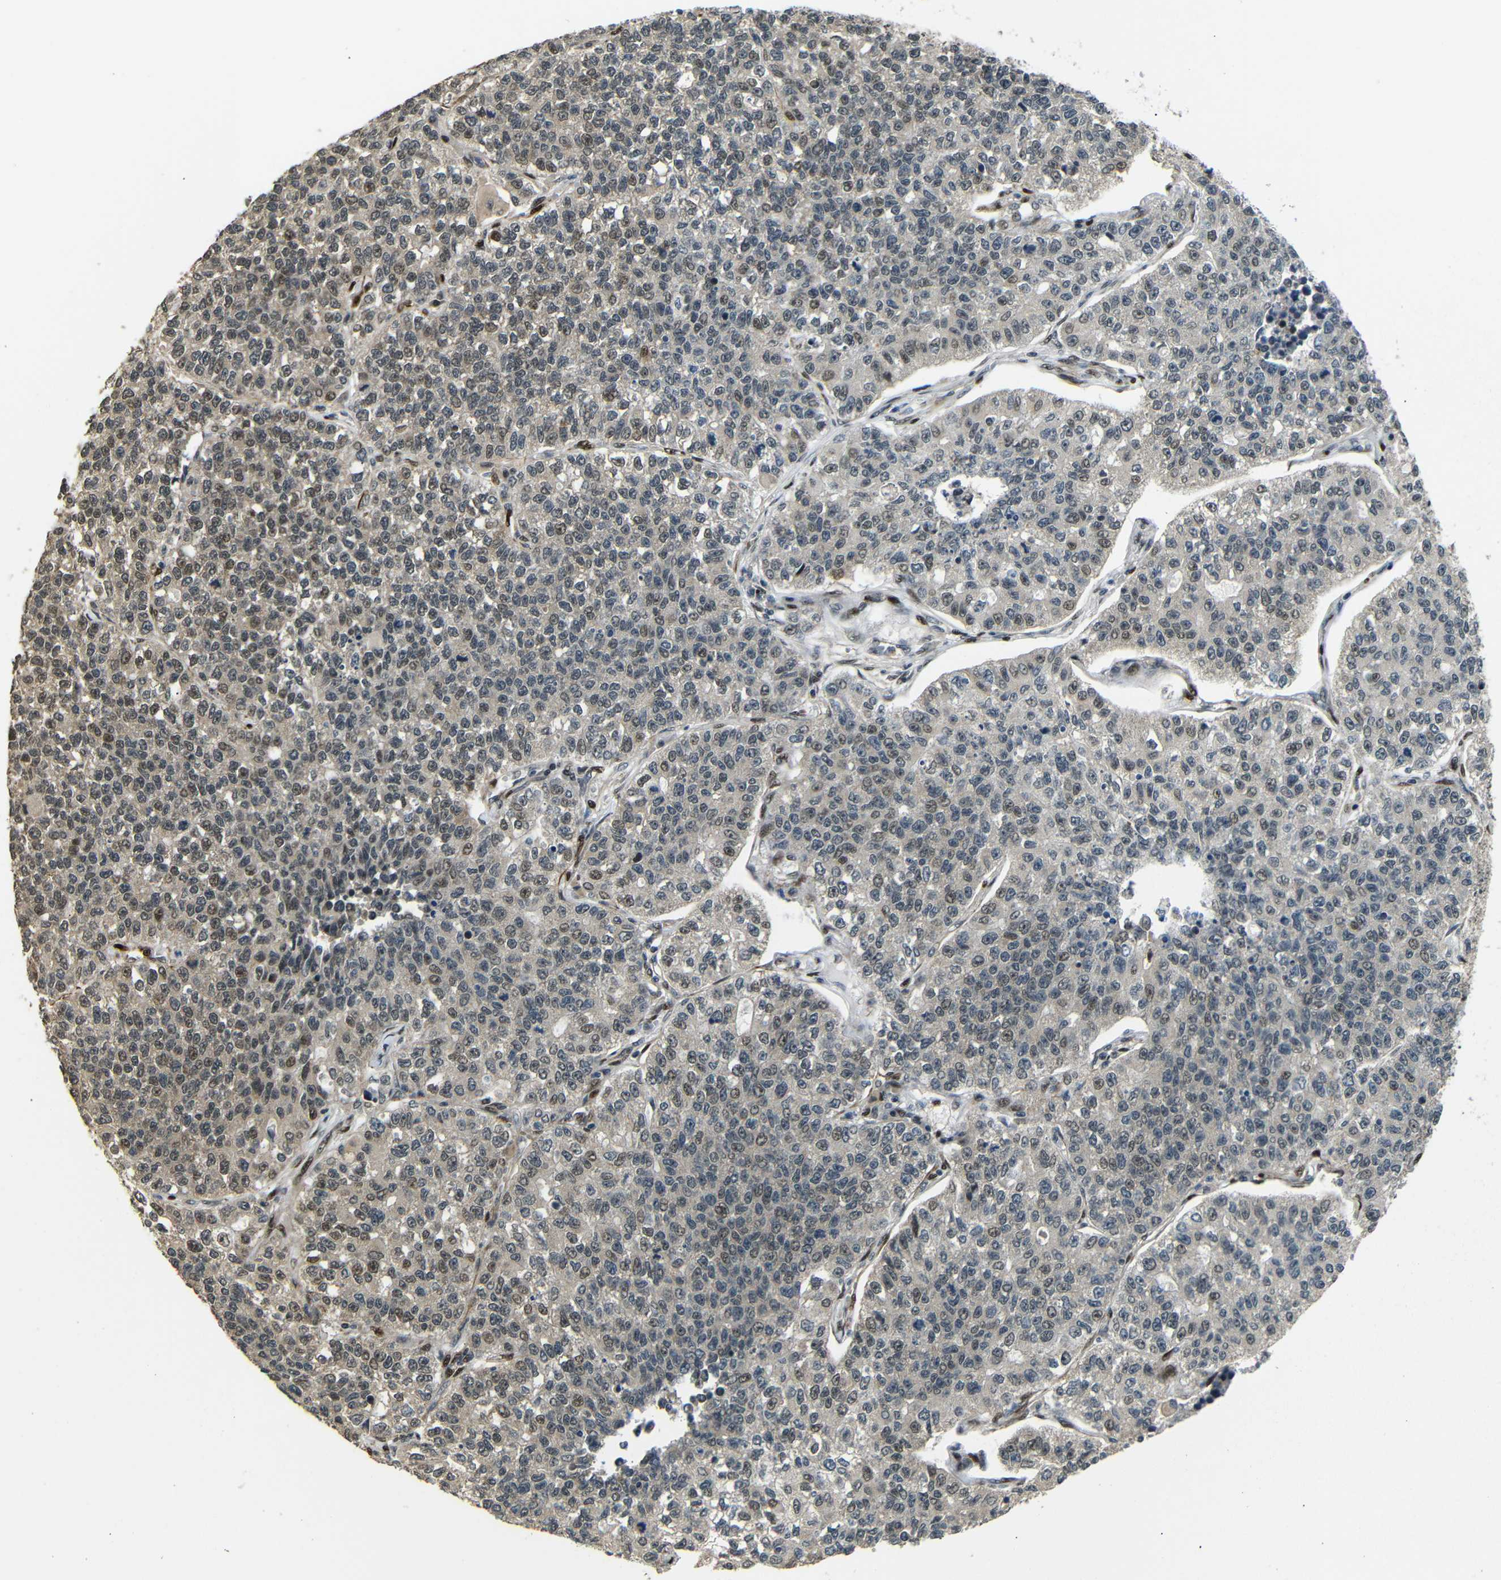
{"staining": {"intensity": "moderate", "quantity": ">75%", "location": "cytoplasmic/membranous,nuclear"}, "tissue": "lung cancer", "cell_type": "Tumor cells", "image_type": "cancer", "snomed": [{"axis": "morphology", "description": "Adenocarcinoma, NOS"}, {"axis": "topography", "description": "Lung"}], "caption": "Tumor cells reveal medium levels of moderate cytoplasmic/membranous and nuclear staining in approximately >75% of cells in adenocarcinoma (lung).", "gene": "TBX2", "patient": {"sex": "male", "age": 49}}